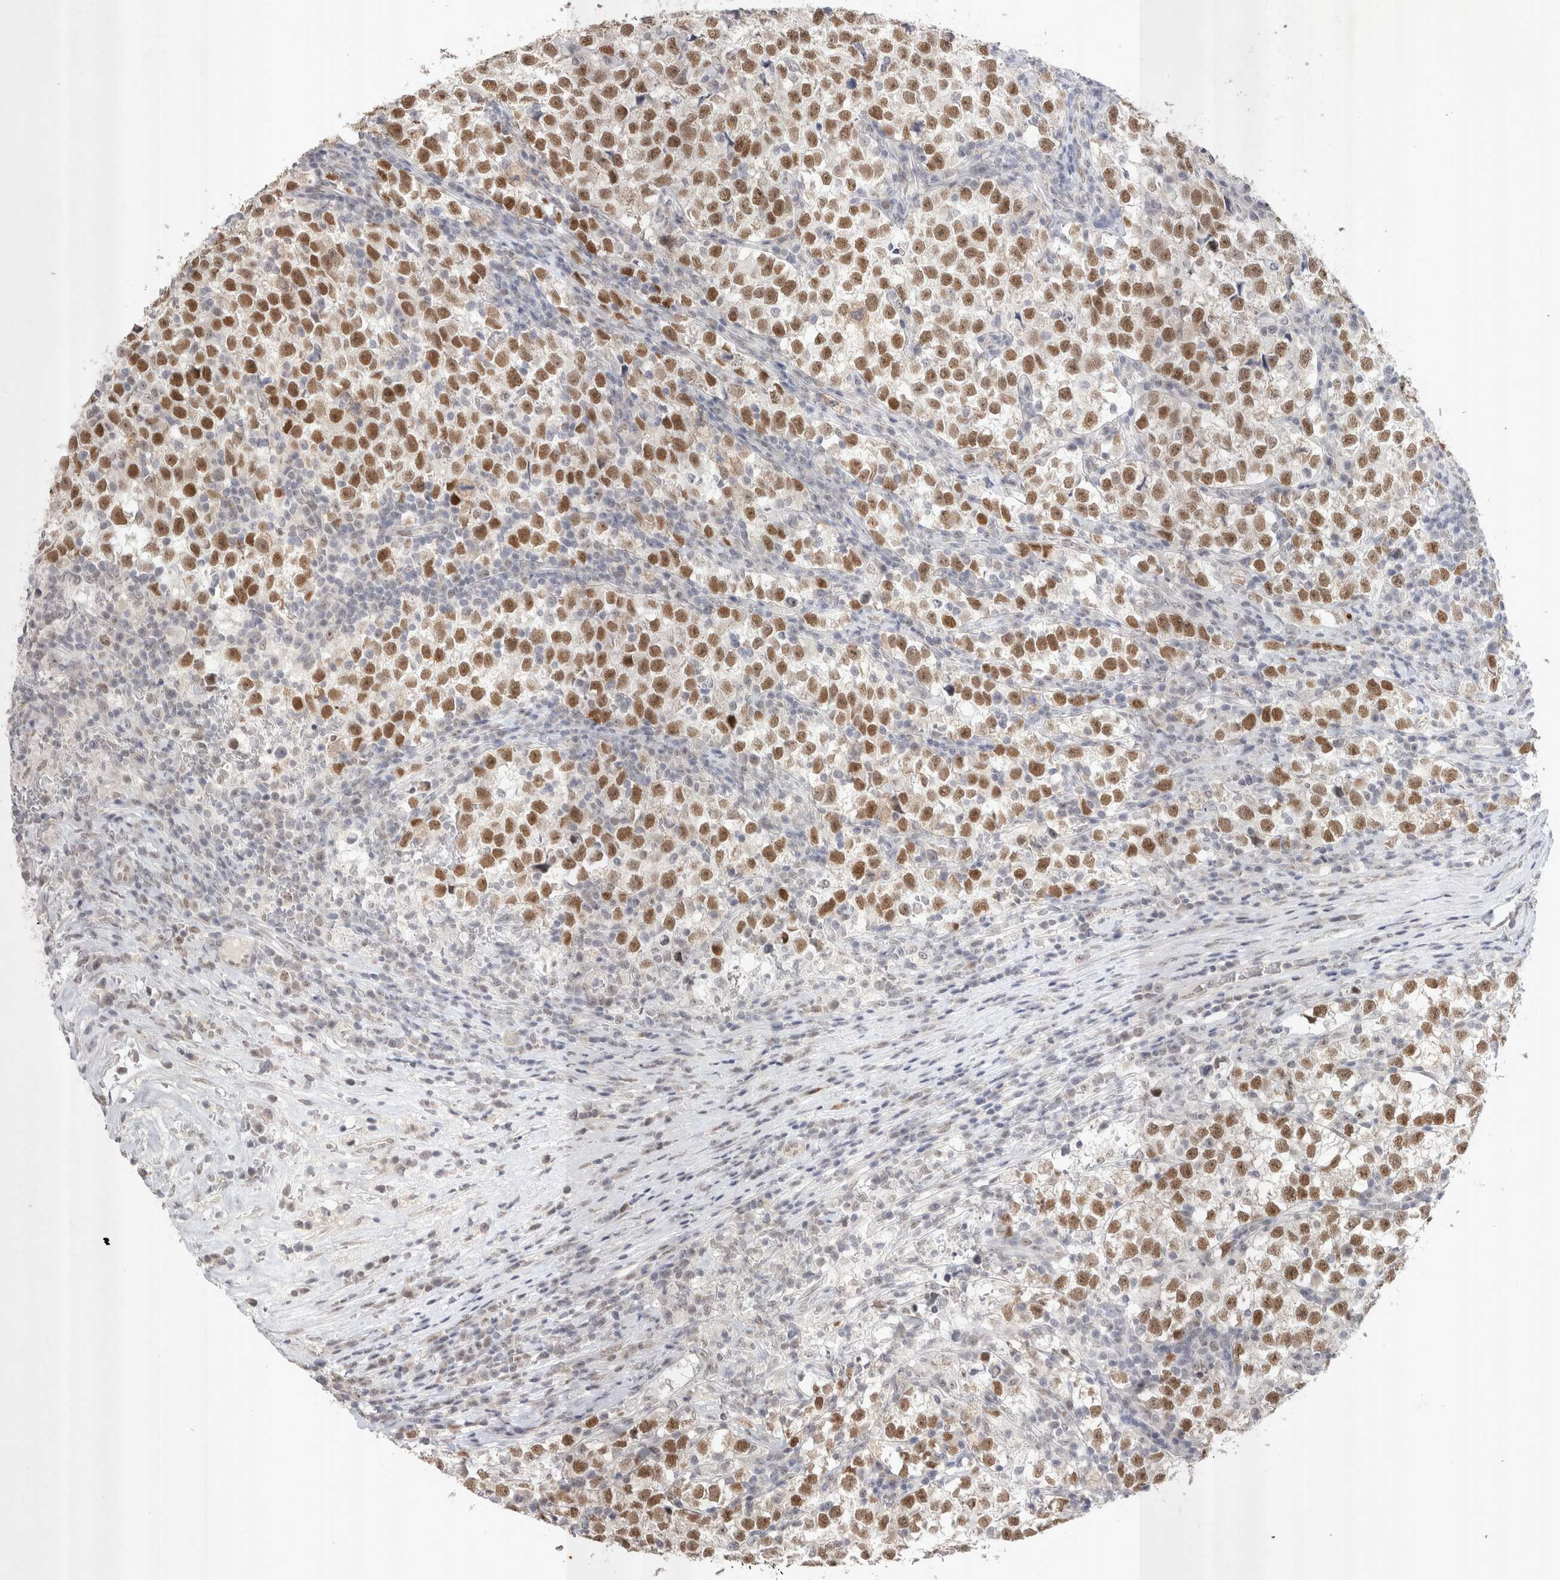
{"staining": {"intensity": "moderate", "quantity": ">75%", "location": "nuclear"}, "tissue": "testis cancer", "cell_type": "Tumor cells", "image_type": "cancer", "snomed": [{"axis": "morphology", "description": "Normal tissue, NOS"}, {"axis": "morphology", "description": "Seminoma, NOS"}, {"axis": "topography", "description": "Testis"}], "caption": "IHC (DAB) staining of human testis cancer shows moderate nuclear protein positivity in approximately >75% of tumor cells.", "gene": "RECQL4", "patient": {"sex": "male", "age": 43}}